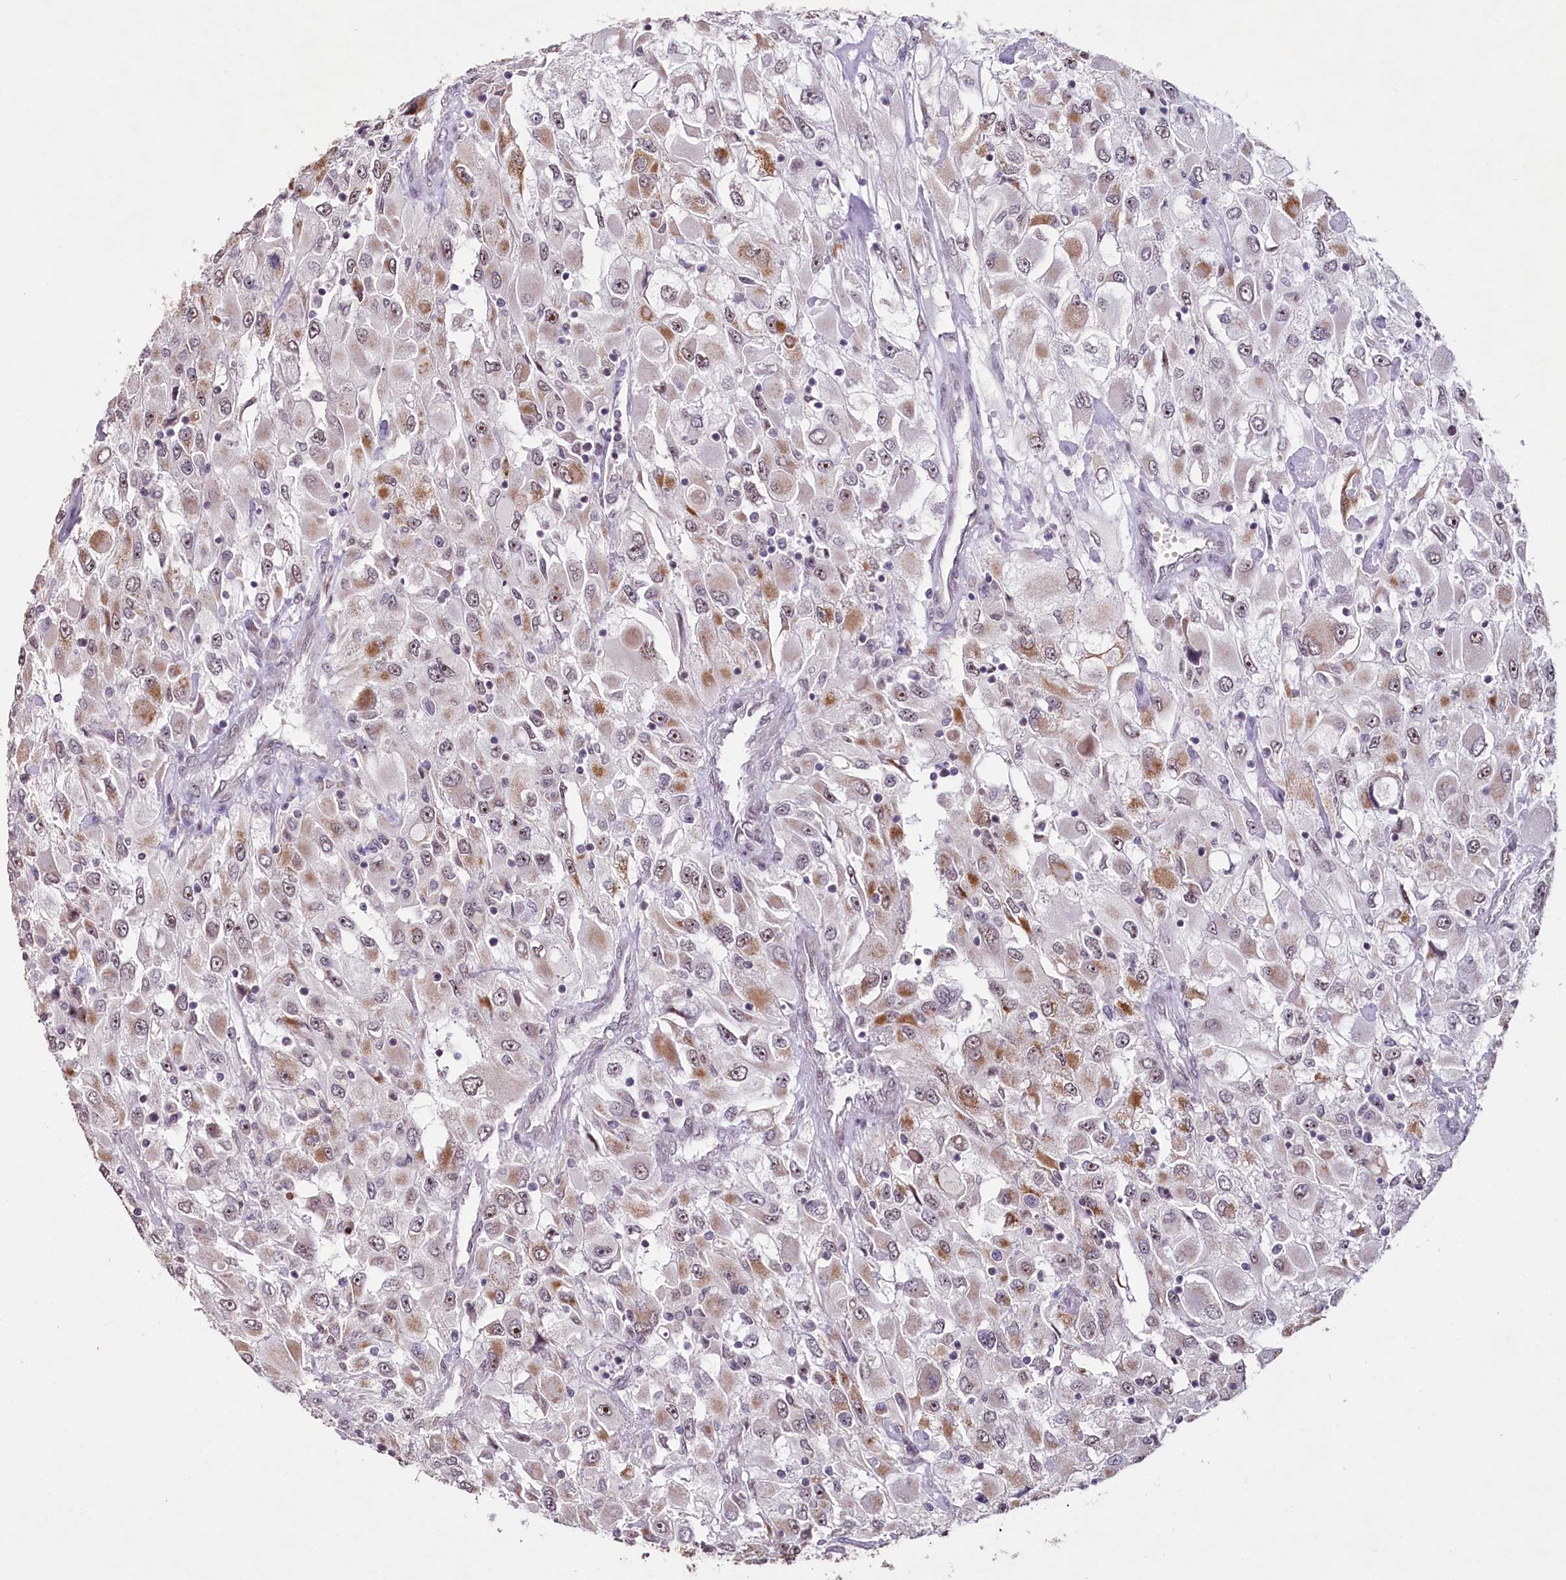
{"staining": {"intensity": "moderate", "quantity": "25%-75%", "location": "cytoplasmic/membranous,nuclear"}, "tissue": "renal cancer", "cell_type": "Tumor cells", "image_type": "cancer", "snomed": [{"axis": "morphology", "description": "Adenocarcinoma, NOS"}, {"axis": "topography", "description": "Kidney"}], "caption": "Immunohistochemical staining of human renal cancer reveals medium levels of moderate cytoplasmic/membranous and nuclear protein staining in about 25%-75% of tumor cells.", "gene": "PDE6D", "patient": {"sex": "female", "age": 52}}